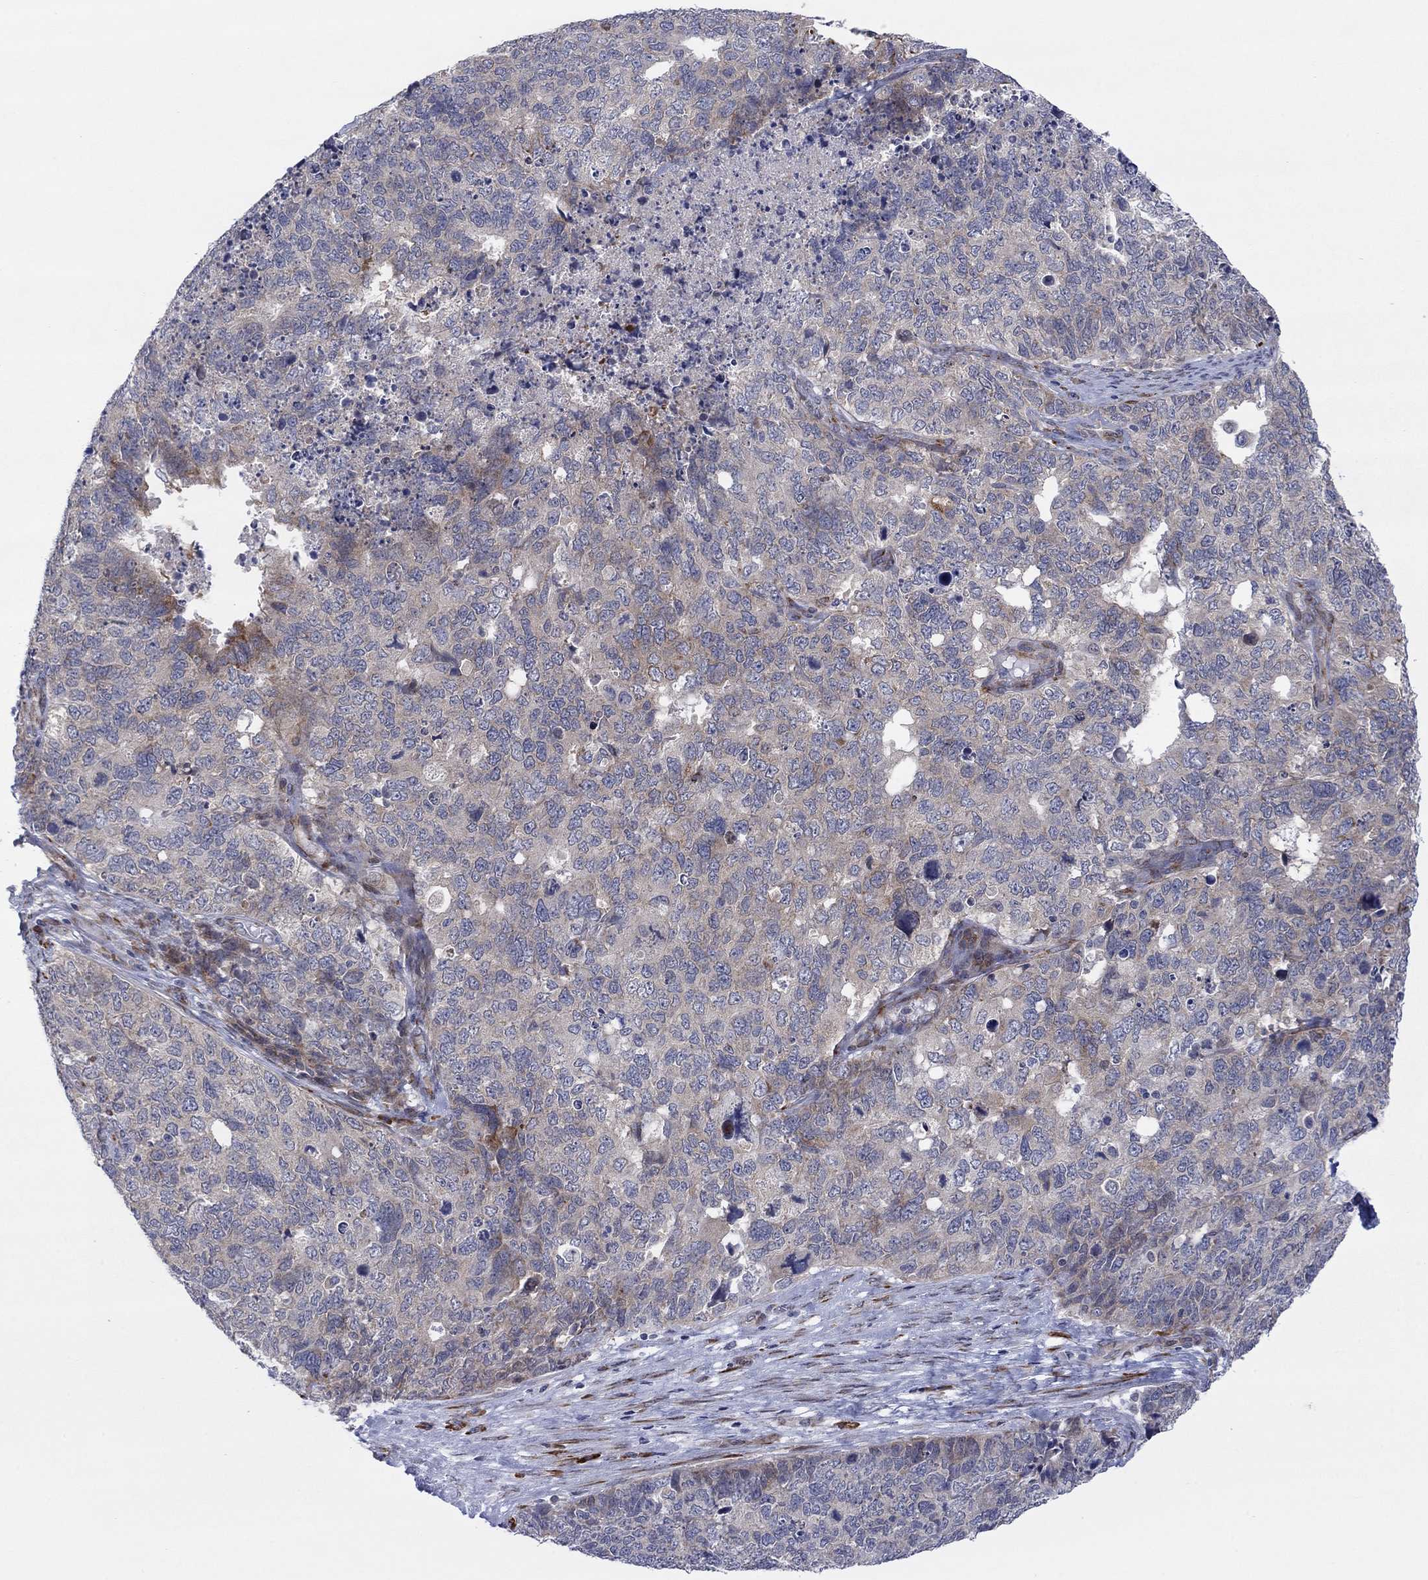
{"staining": {"intensity": "weak", "quantity": "<25%", "location": "cytoplasmic/membranous"}, "tissue": "cervical cancer", "cell_type": "Tumor cells", "image_type": "cancer", "snomed": [{"axis": "morphology", "description": "Squamous cell carcinoma, NOS"}, {"axis": "topography", "description": "Cervix"}], "caption": "A high-resolution micrograph shows IHC staining of cervical squamous cell carcinoma, which exhibits no significant positivity in tumor cells.", "gene": "TTC21B", "patient": {"sex": "female", "age": 63}}